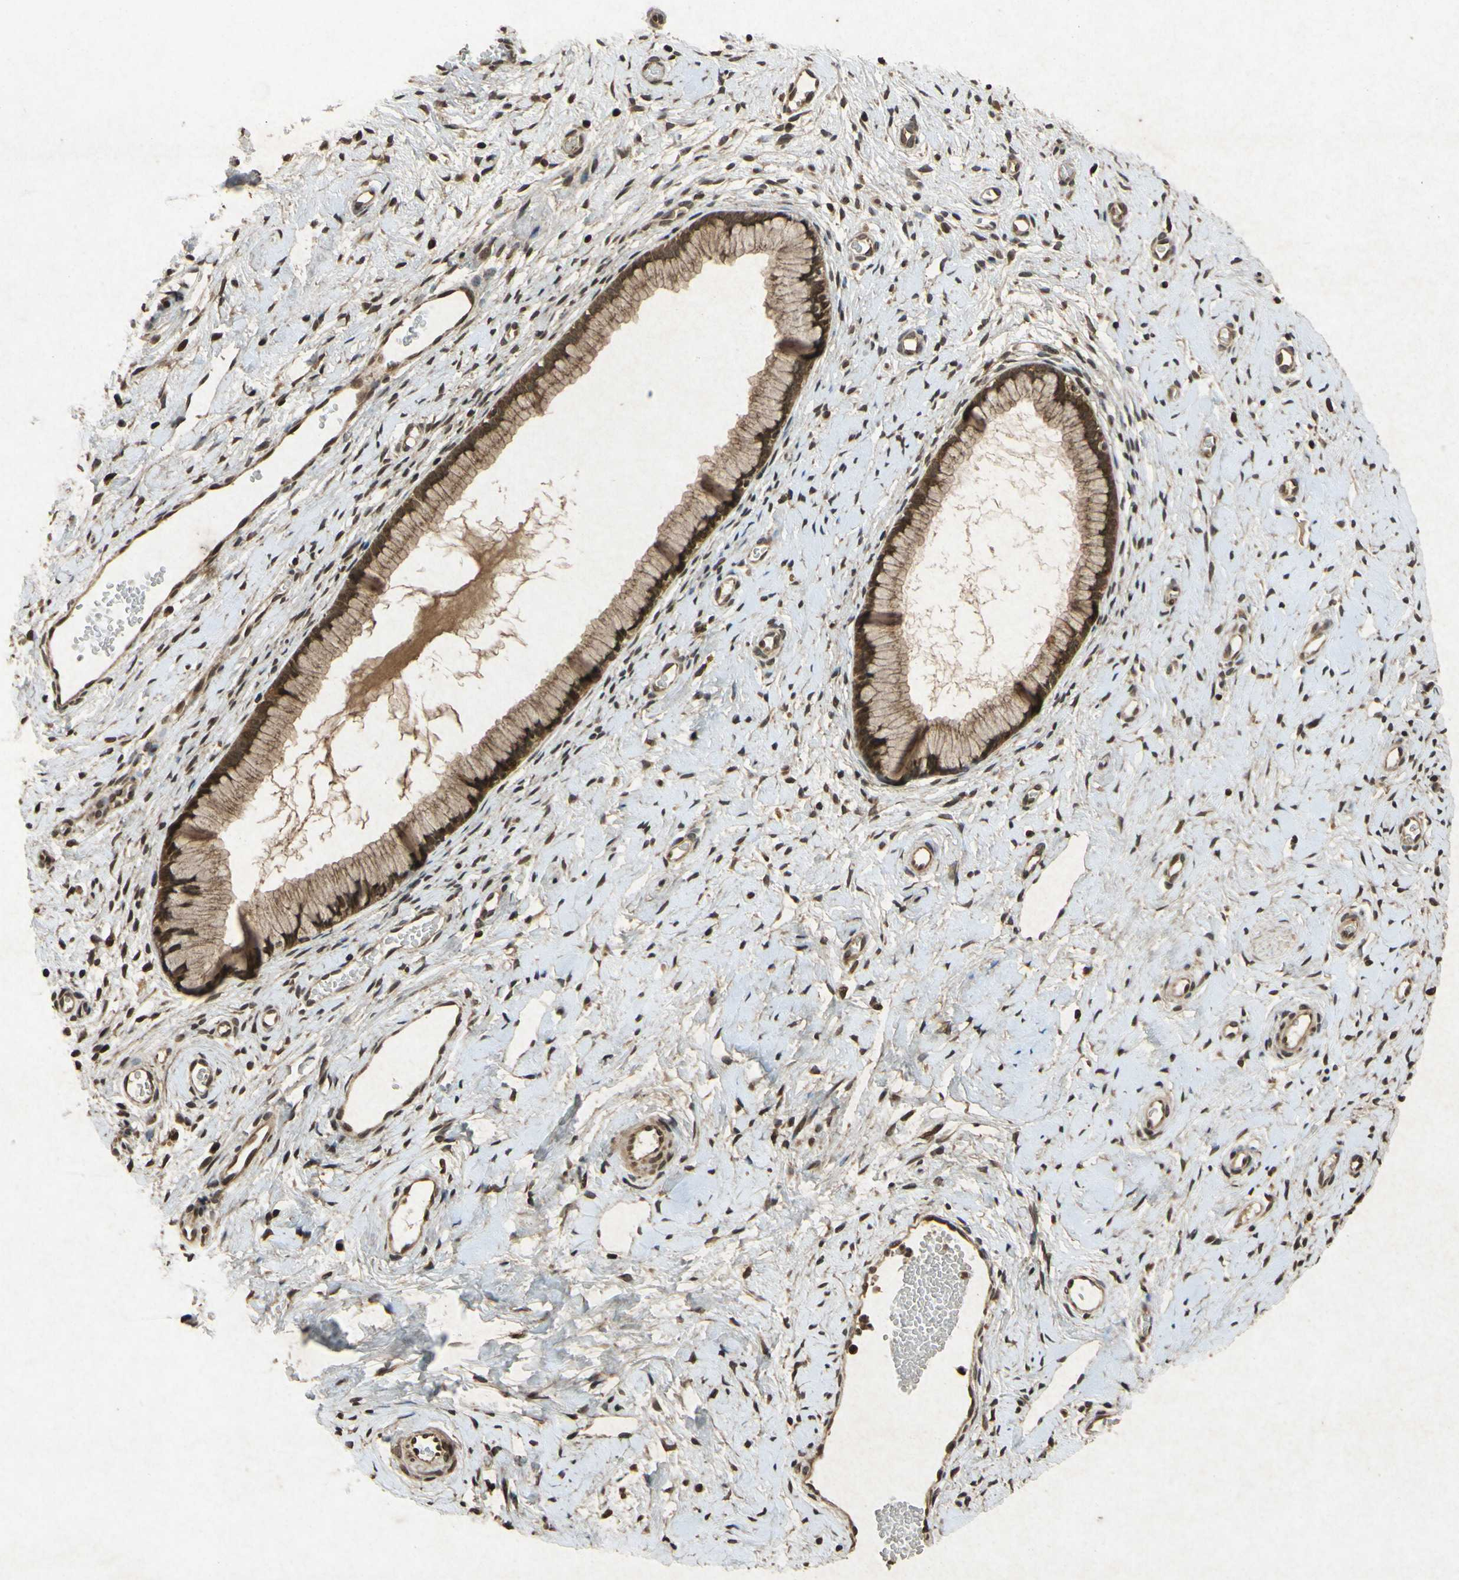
{"staining": {"intensity": "strong", "quantity": ">75%", "location": "cytoplasmic/membranous,nuclear"}, "tissue": "cervix", "cell_type": "Glandular cells", "image_type": "normal", "snomed": [{"axis": "morphology", "description": "Normal tissue, NOS"}, {"axis": "topography", "description": "Cervix"}], "caption": "The image displays a brown stain indicating the presence of a protein in the cytoplasmic/membranous,nuclear of glandular cells in cervix. (DAB = brown stain, brightfield microscopy at high magnification).", "gene": "ATP6V1H", "patient": {"sex": "female", "age": 65}}